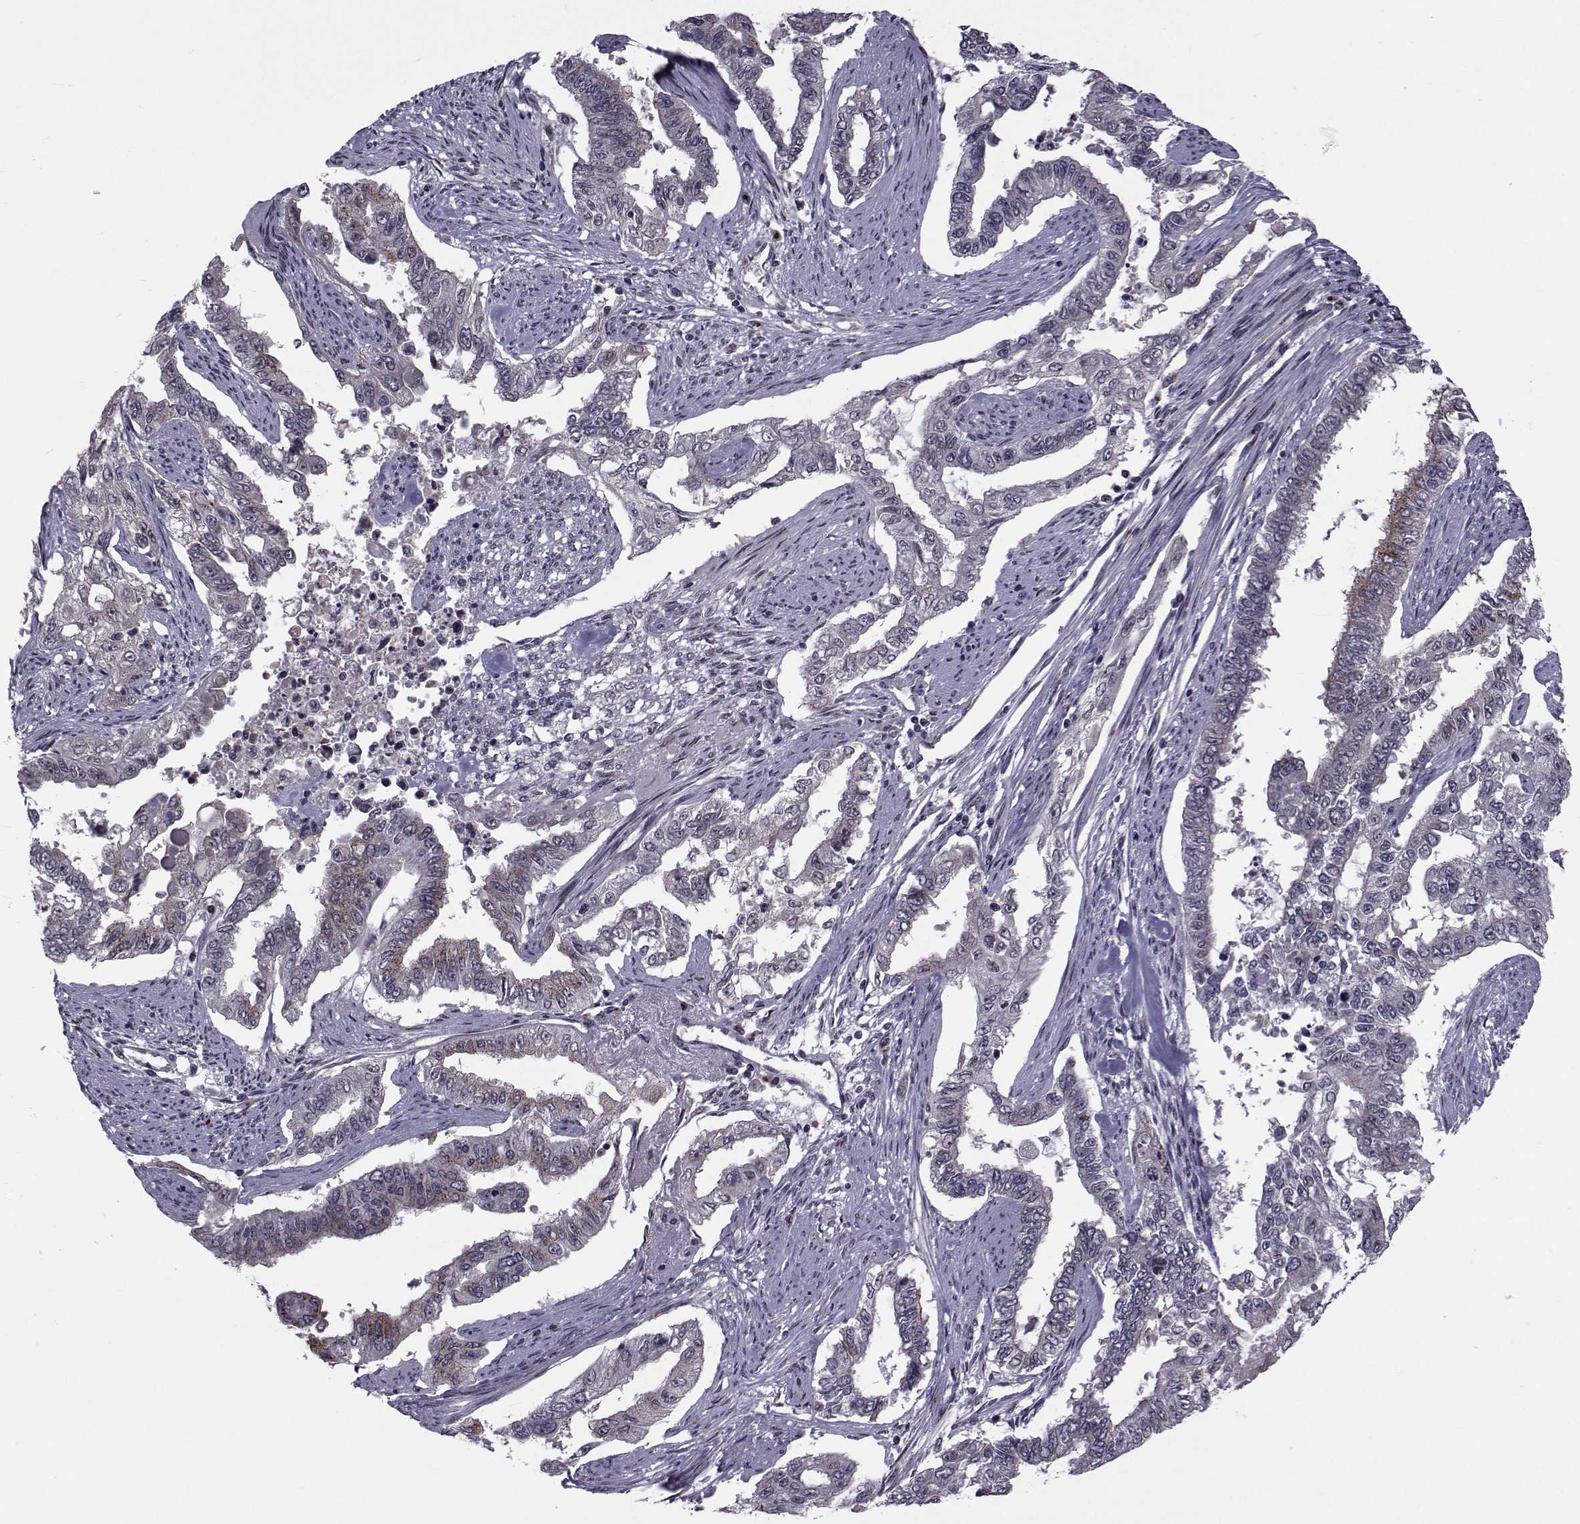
{"staining": {"intensity": "moderate", "quantity": "<25%", "location": "cytoplasmic/membranous"}, "tissue": "endometrial cancer", "cell_type": "Tumor cells", "image_type": "cancer", "snomed": [{"axis": "morphology", "description": "Adenocarcinoma, NOS"}, {"axis": "topography", "description": "Uterus"}], "caption": "The histopathology image exhibits staining of endometrial adenocarcinoma, revealing moderate cytoplasmic/membranous protein staining (brown color) within tumor cells.", "gene": "ATP6V1C2", "patient": {"sex": "female", "age": 59}}